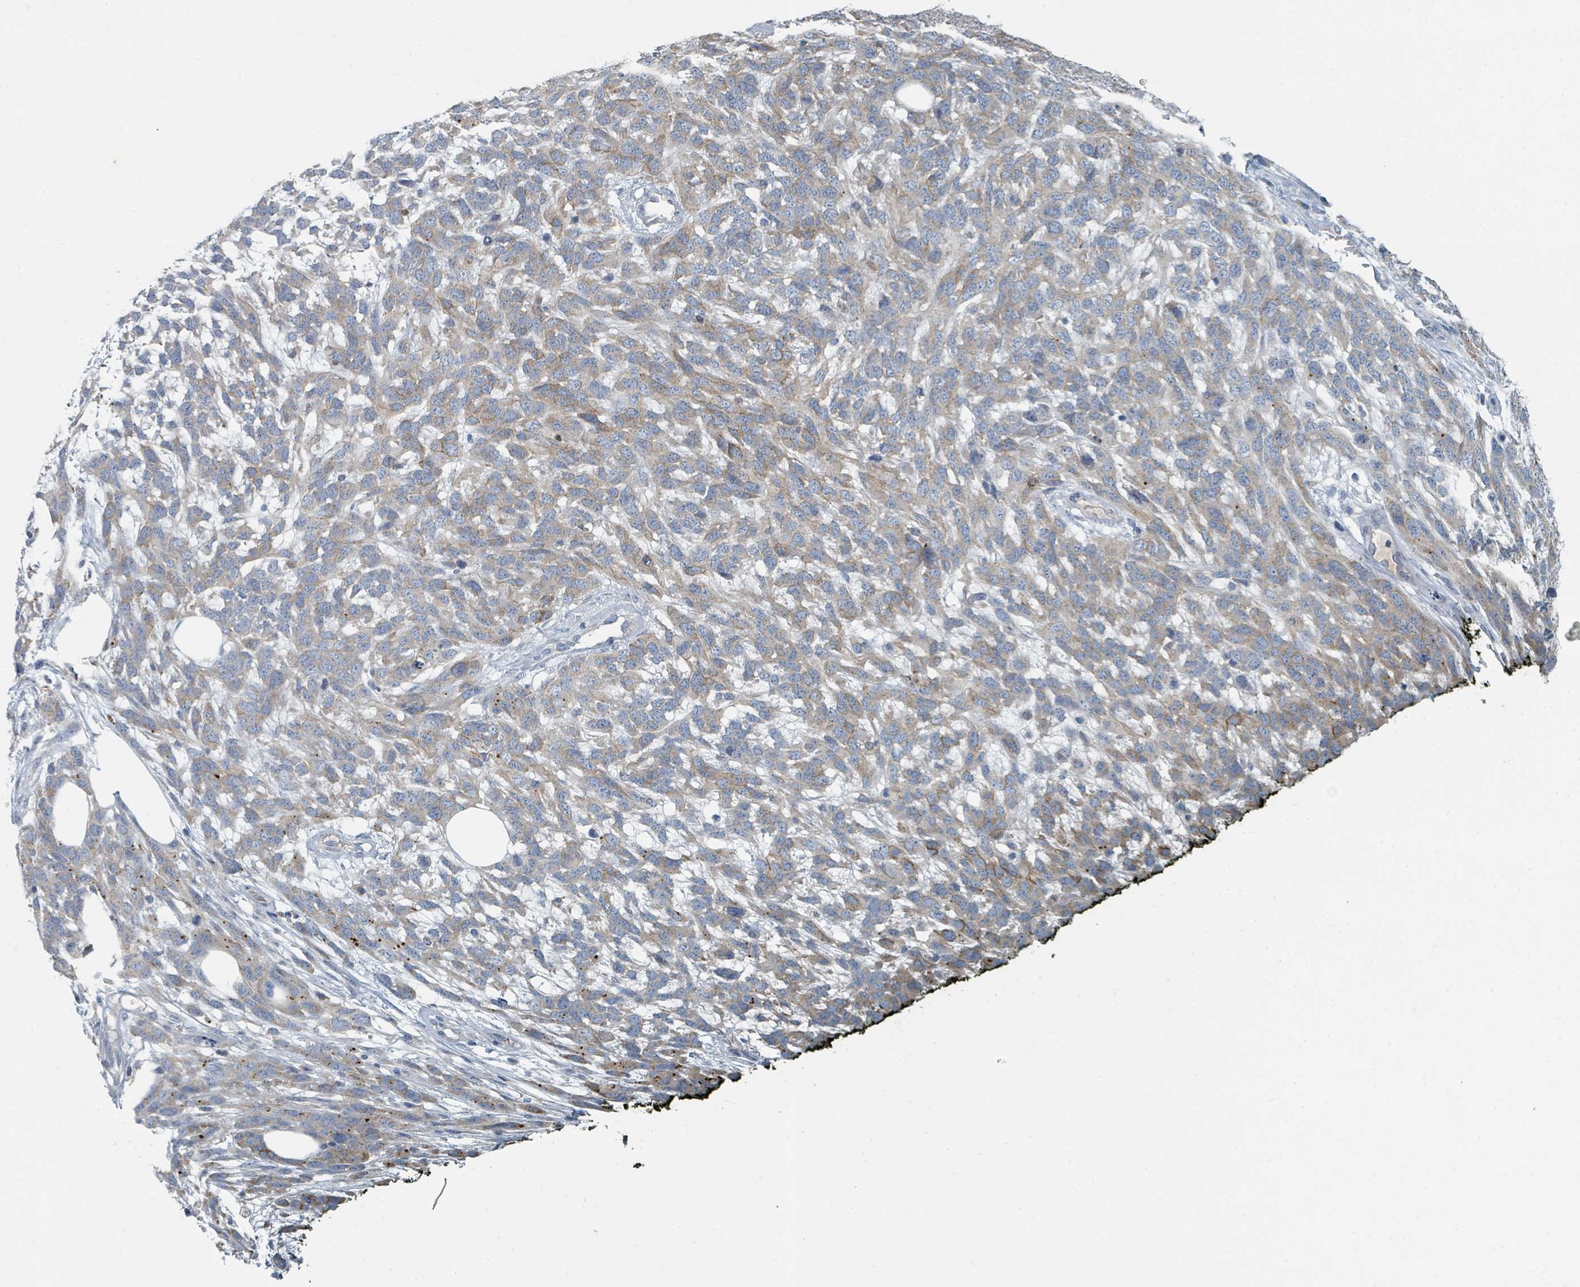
{"staining": {"intensity": "weak", "quantity": "25%-75%", "location": "cytoplasmic/membranous"}, "tissue": "melanoma", "cell_type": "Tumor cells", "image_type": "cancer", "snomed": [{"axis": "morphology", "description": "Normal morphology"}, {"axis": "morphology", "description": "Malignant melanoma, NOS"}, {"axis": "topography", "description": "Skin"}], "caption": "IHC of melanoma reveals low levels of weak cytoplasmic/membranous positivity in approximately 25%-75% of tumor cells. The staining was performed using DAB to visualize the protein expression in brown, while the nuclei were stained in blue with hematoxylin (Magnification: 20x).", "gene": "RASA4", "patient": {"sex": "female", "age": 72}}